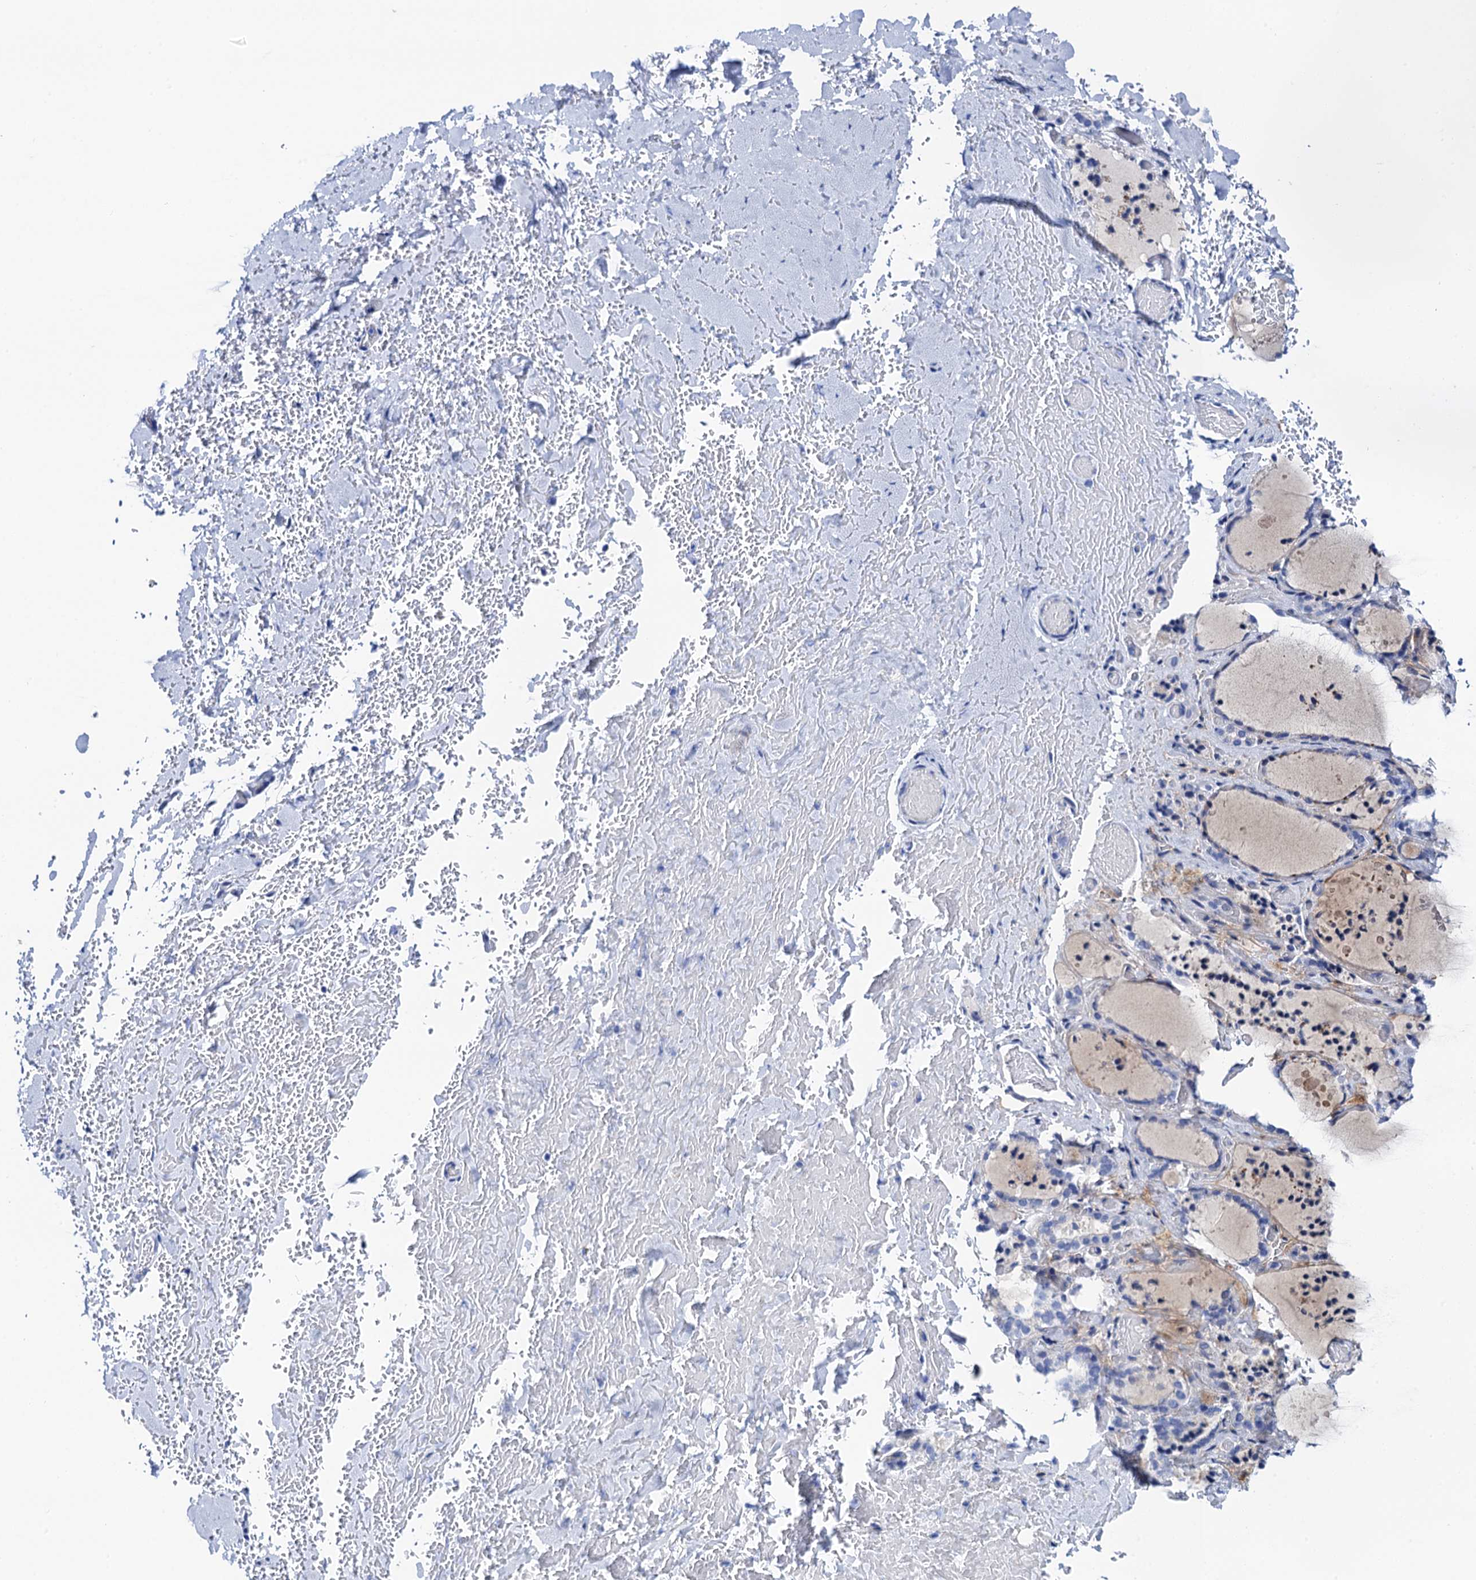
{"staining": {"intensity": "weak", "quantity": "<25%", "location": "cytoplasmic/membranous"}, "tissue": "thyroid gland", "cell_type": "Glandular cells", "image_type": "normal", "snomed": [{"axis": "morphology", "description": "Normal tissue, NOS"}, {"axis": "topography", "description": "Thyroid gland"}], "caption": "Immunohistochemical staining of benign thyroid gland demonstrates no significant positivity in glandular cells.", "gene": "LYPD3", "patient": {"sex": "female", "age": 44}}